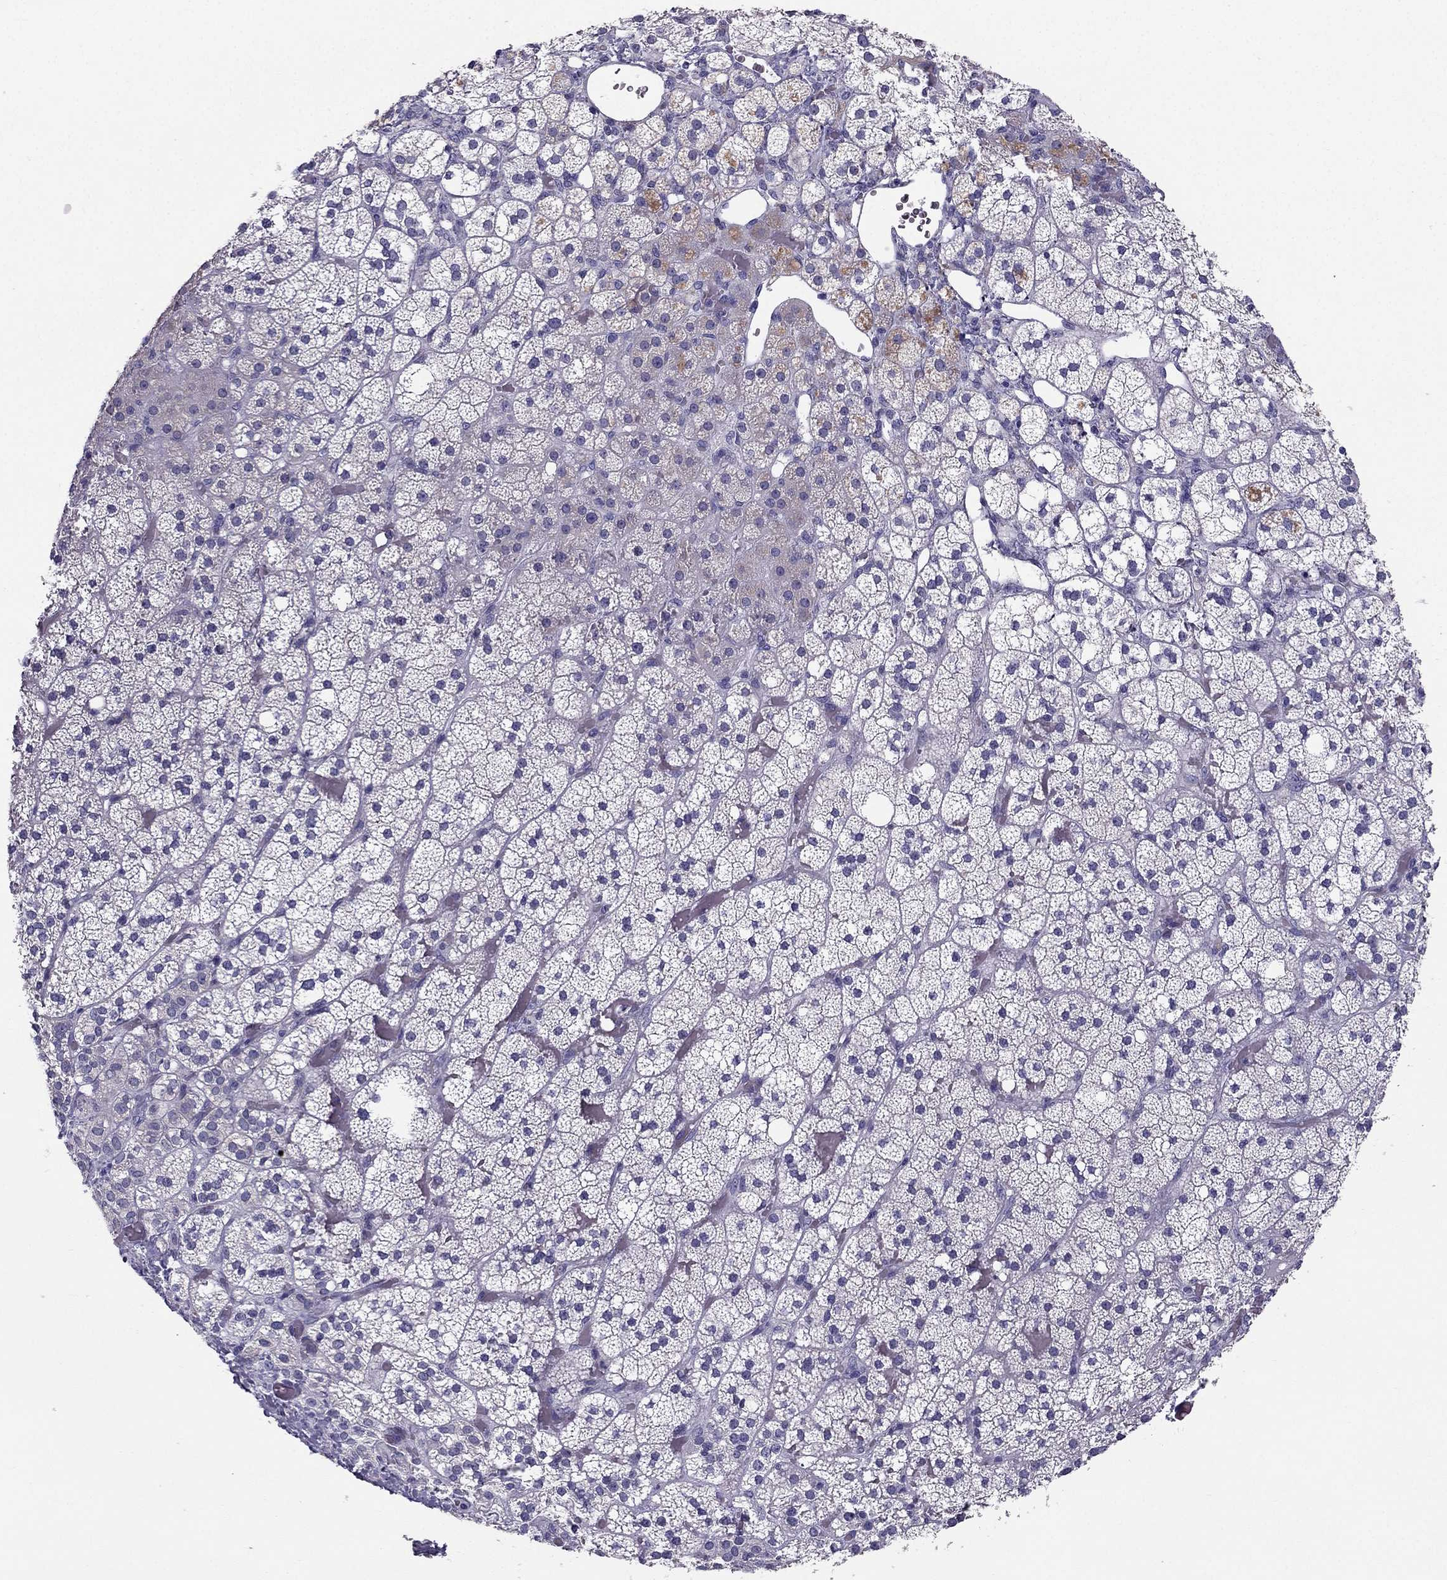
{"staining": {"intensity": "weak", "quantity": "<25%", "location": "cytoplasmic/membranous"}, "tissue": "adrenal gland", "cell_type": "Glandular cells", "image_type": "normal", "snomed": [{"axis": "morphology", "description": "Normal tissue, NOS"}, {"axis": "topography", "description": "Adrenal gland"}], "caption": "Immunohistochemistry histopathology image of unremarkable human adrenal gland stained for a protein (brown), which displays no expression in glandular cells. (DAB (3,3'-diaminobenzidine) immunohistochemistry (IHC) with hematoxylin counter stain).", "gene": "SYT5", "patient": {"sex": "male", "age": 53}}